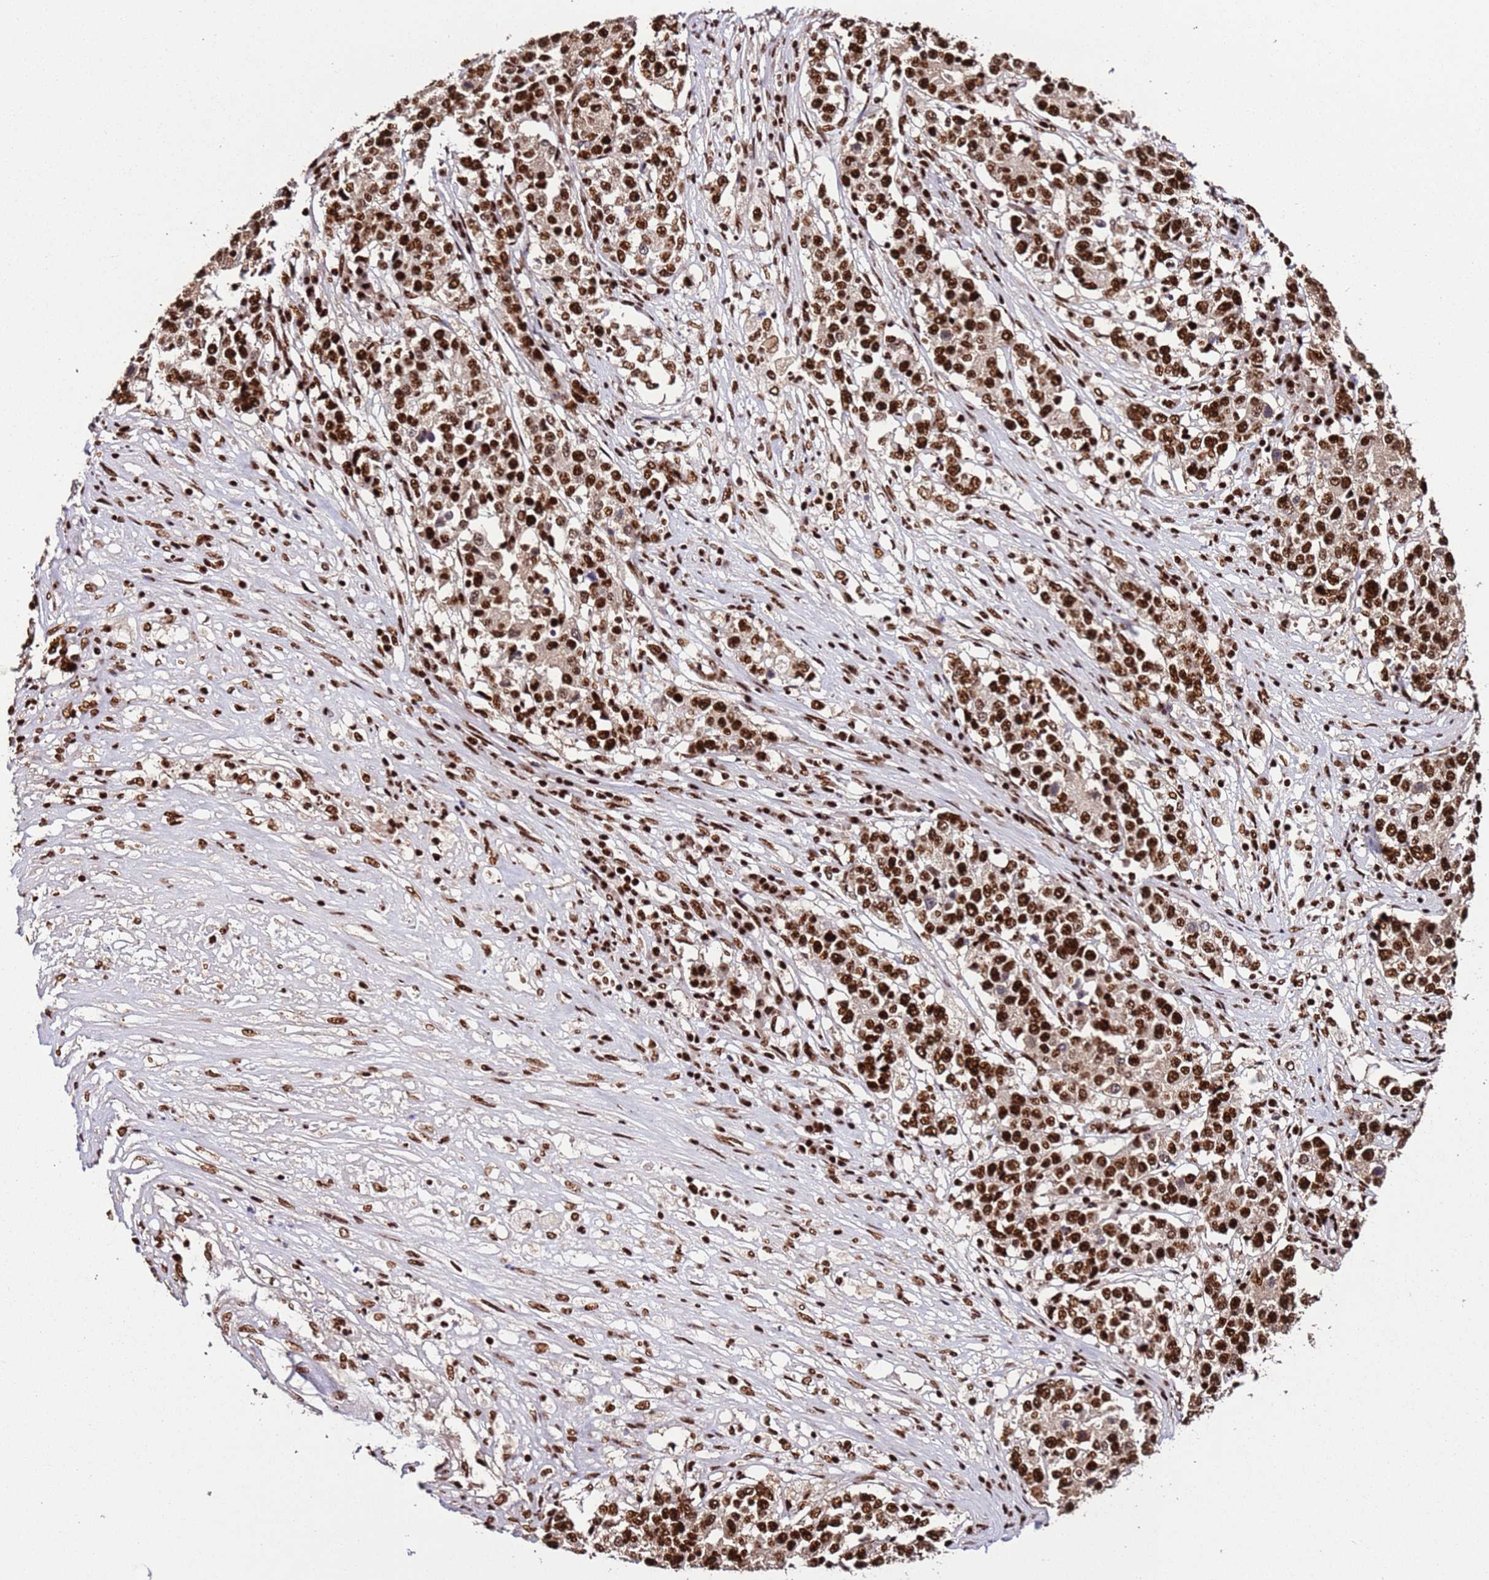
{"staining": {"intensity": "strong", "quantity": ">75%", "location": "nuclear"}, "tissue": "stomach cancer", "cell_type": "Tumor cells", "image_type": "cancer", "snomed": [{"axis": "morphology", "description": "Adenocarcinoma, NOS"}, {"axis": "topography", "description": "Stomach"}], "caption": "A high amount of strong nuclear staining is identified in about >75% of tumor cells in stomach adenocarcinoma tissue. (Brightfield microscopy of DAB IHC at high magnification).", "gene": "C6orf226", "patient": {"sex": "male", "age": 59}}